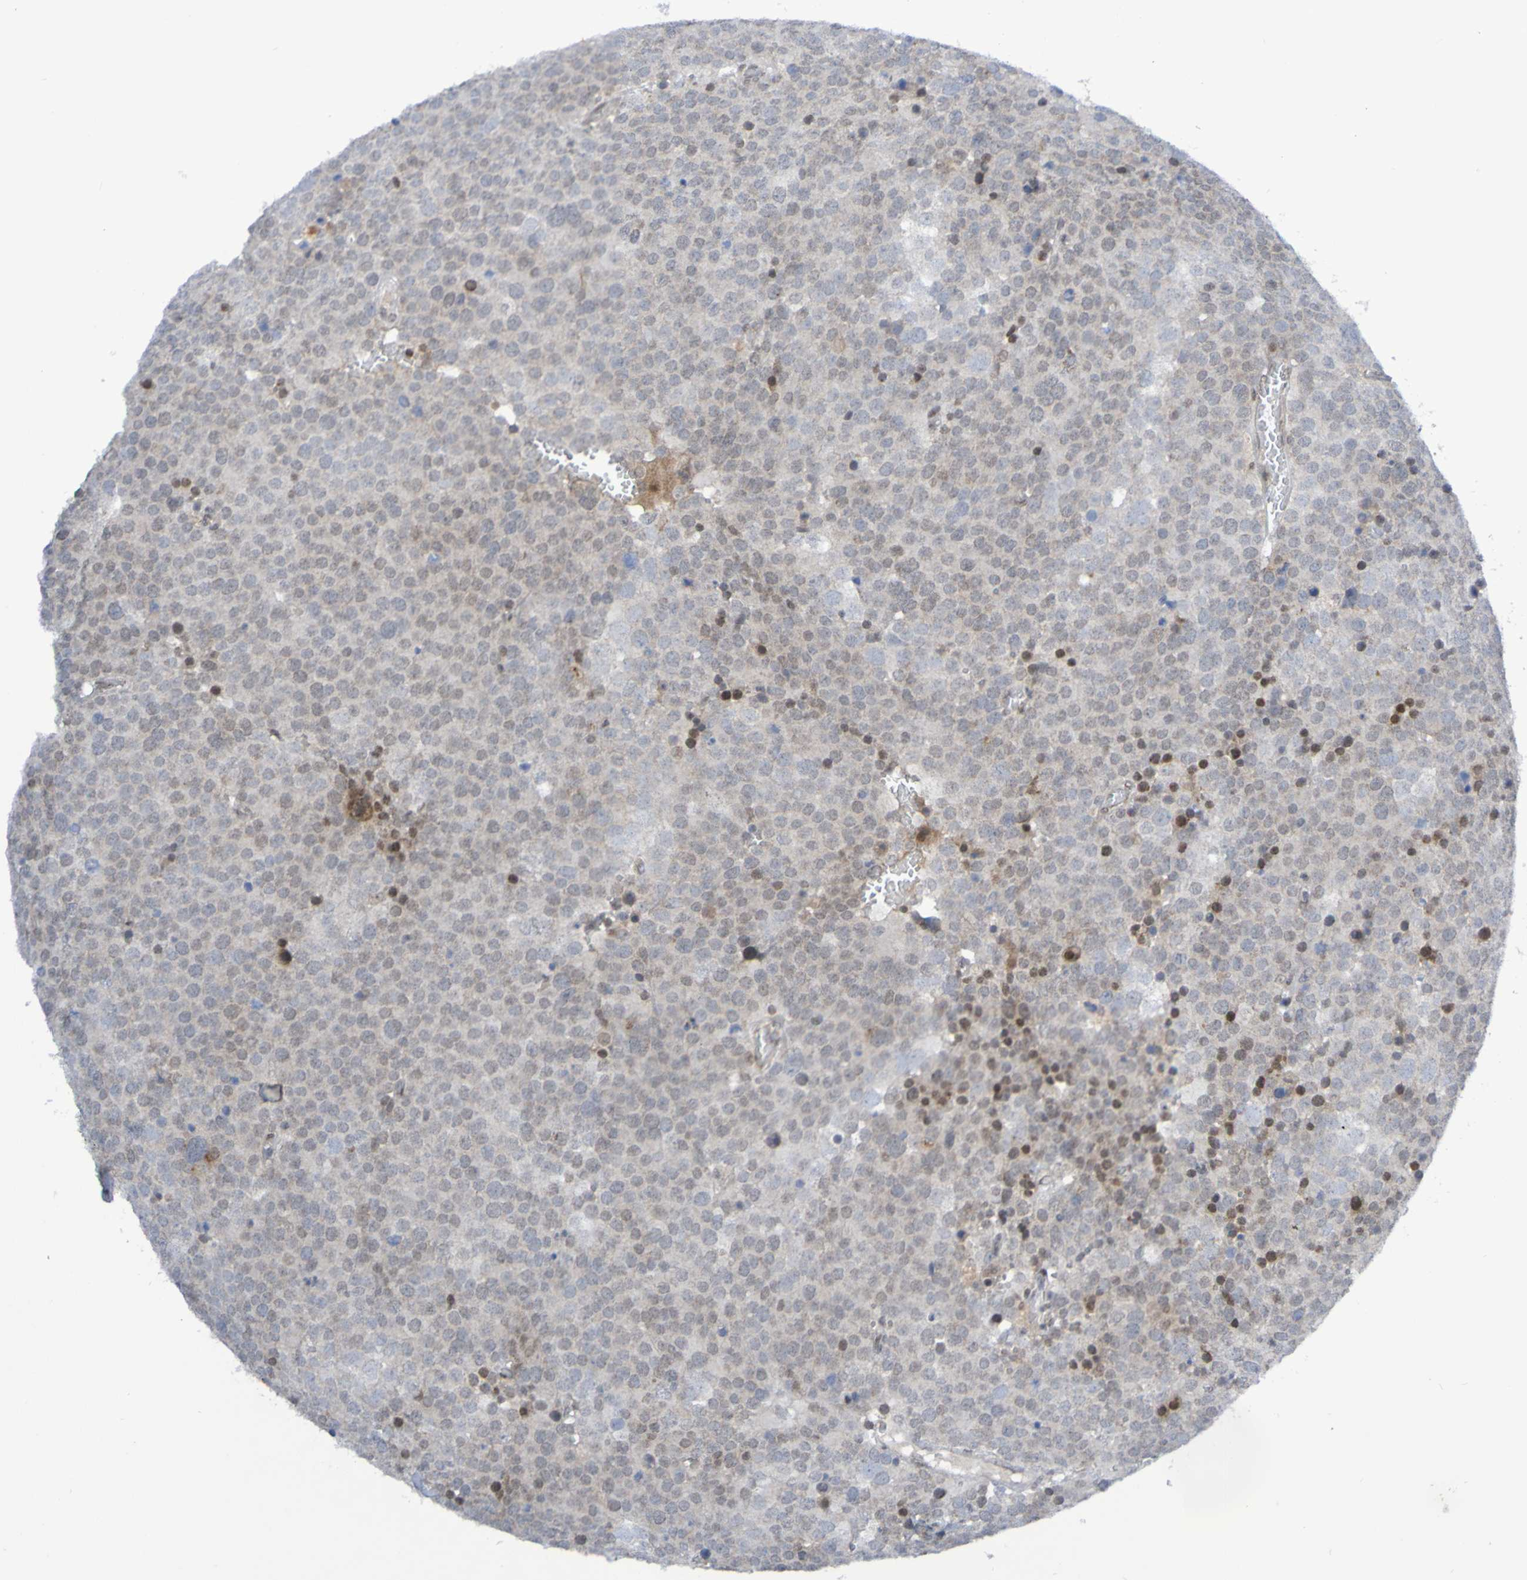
{"staining": {"intensity": "negative", "quantity": "none", "location": "none"}, "tissue": "testis cancer", "cell_type": "Tumor cells", "image_type": "cancer", "snomed": [{"axis": "morphology", "description": "Seminoma, NOS"}, {"axis": "topography", "description": "Testis"}], "caption": "Image shows no significant protein expression in tumor cells of testis cancer.", "gene": "ITLN1", "patient": {"sex": "male", "age": 71}}